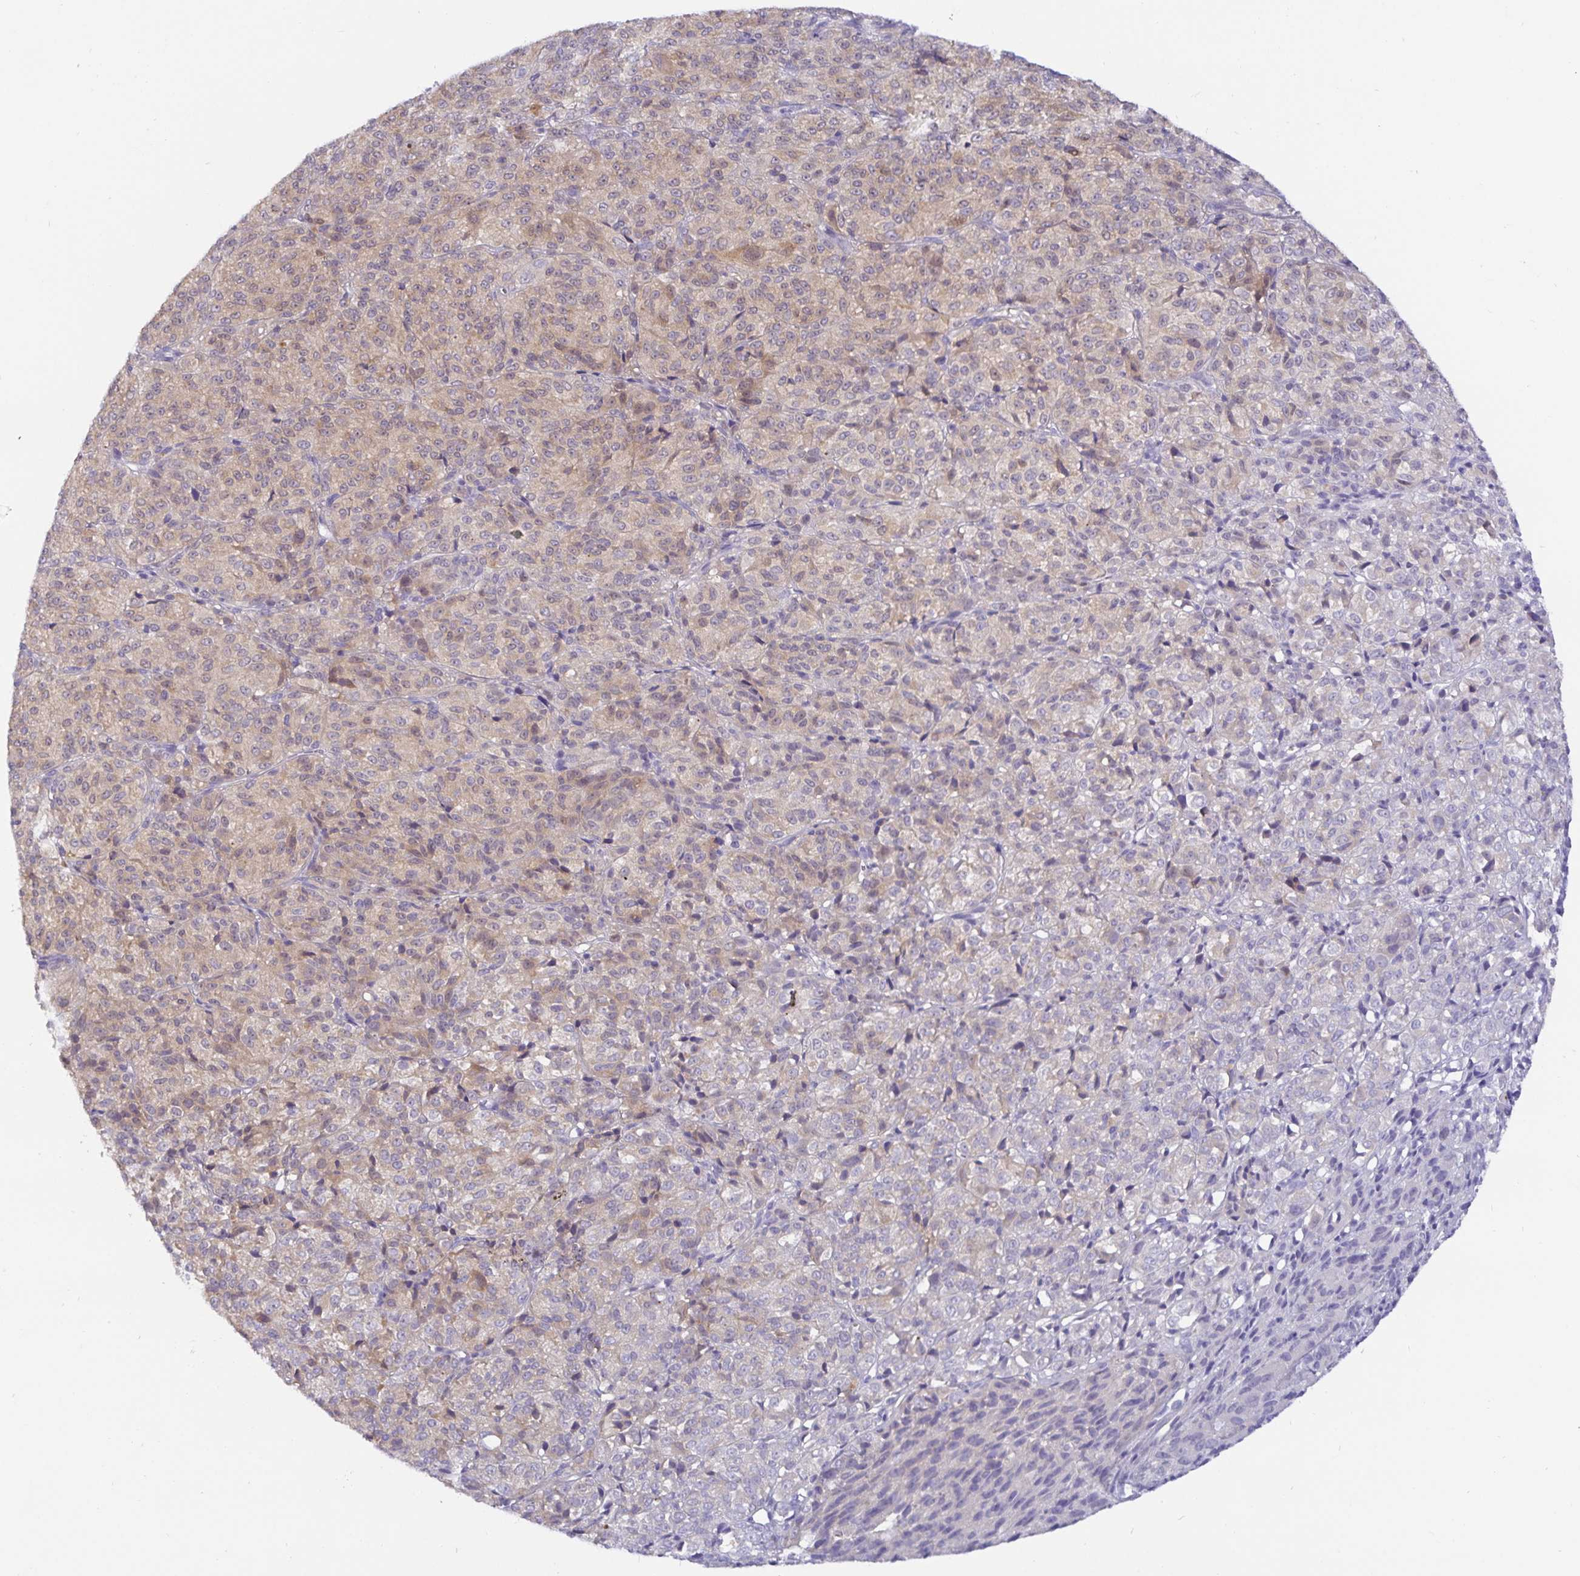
{"staining": {"intensity": "weak", "quantity": "<25%", "location": "cytoplasmic/membranous"}, "tissue": "melanoma", "cell_type": "Tumor cells", "image_type": "cancer", "snomed": [{"axis": "morphology", "description": "Malignant melanoma, Metastatic site"}, {"axis": "topography", "description": "Brain"}], "caption": "Malignant melanoma (metastatic site) was stained to show a protein in brown. There is no significant positivity in tumor cells.", "gene": "MON2", "patient": {"sex": "female", "age": 56}}